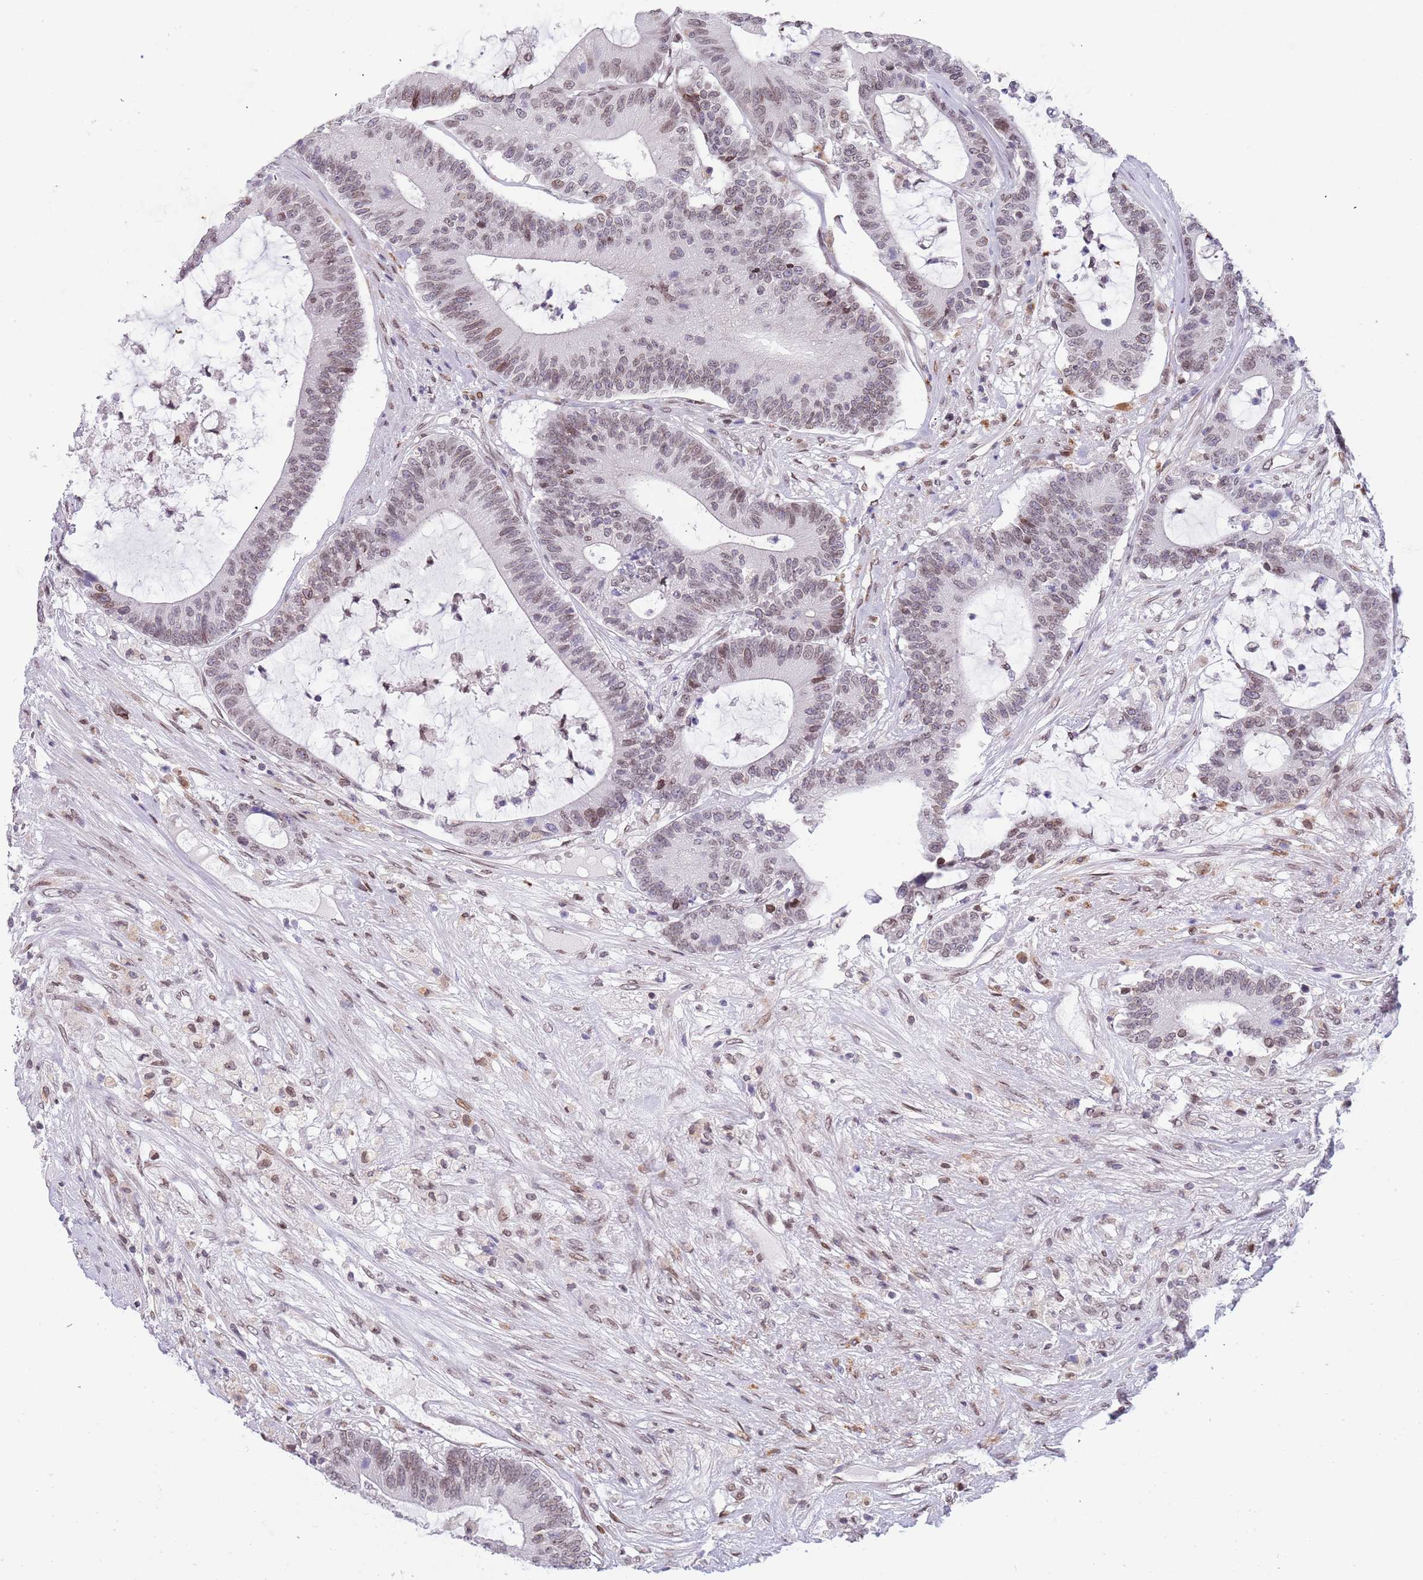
{"staining": {"intensity": "weak", "quantity": ">75%", "location": "nuclear"}, "tissue": "colorectal cancer", "cell_type": "Tumor cells", "image_type": "cancer", "snomed": [{"axis": "morphology", "description": "Adenocarcinoma, NOS"}, {"axis": "topography", "description": "Colon"}], "caption": "Adenocarcinoma (colorectal) tissue reveals weak nuclear positivity in approximately >75% of tumor cells, visualized by immunohistochemistry. Immunohistochemistry (ihc) stains the protein in brown and the nuclei are stained blue.", "gene": "KLHDC2", "patient": {"sex": "female", "age": 84}}